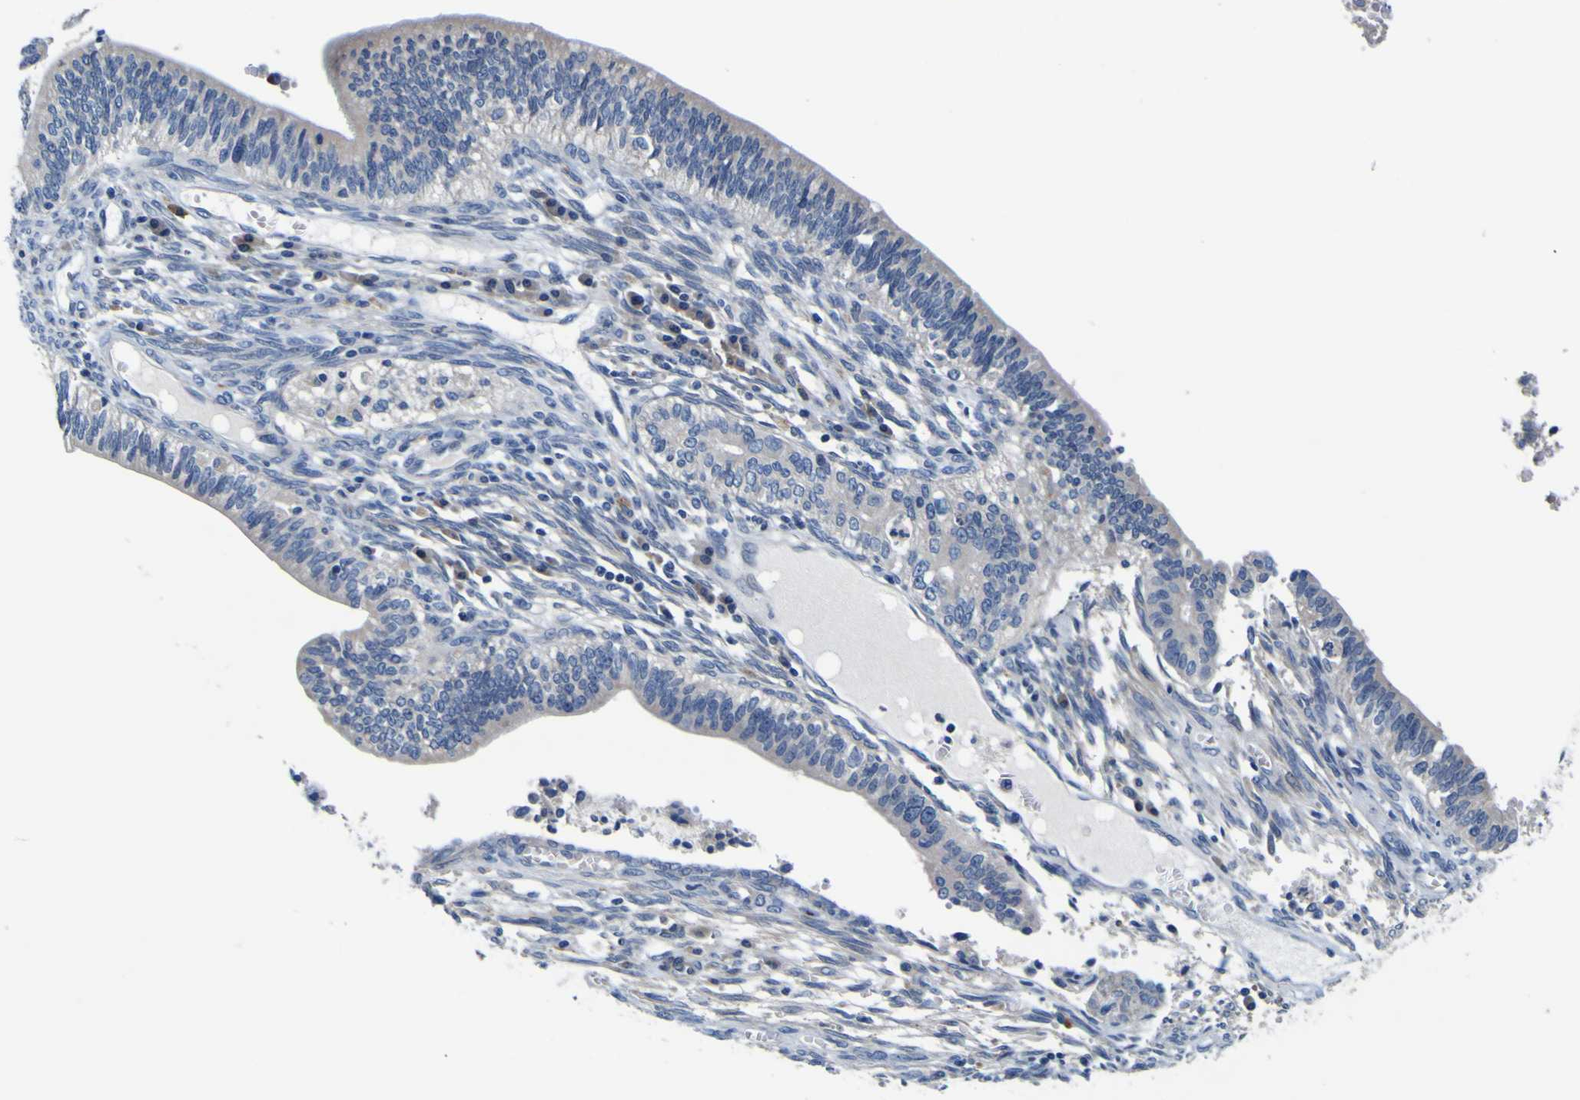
{"staining": {"intensity": "negative", "quantity": "none", "location": "none"}, "tissue": "cervical cancer", "cell_type": "Tumor cells", "image_type": "cancer", "snomed": [{"axis": "morphology", "description": "Adenocarcinoma, NOS"}, {"axis": "topography", "description": "Cervix"}], "caption": "DAB immunohistochemical staining of cervical cancer (adenocarcinoma) exhibits no significant expression in tumor cells.", "gene": "AGAP3", "patient": {"sex": "female", "age": 44}}